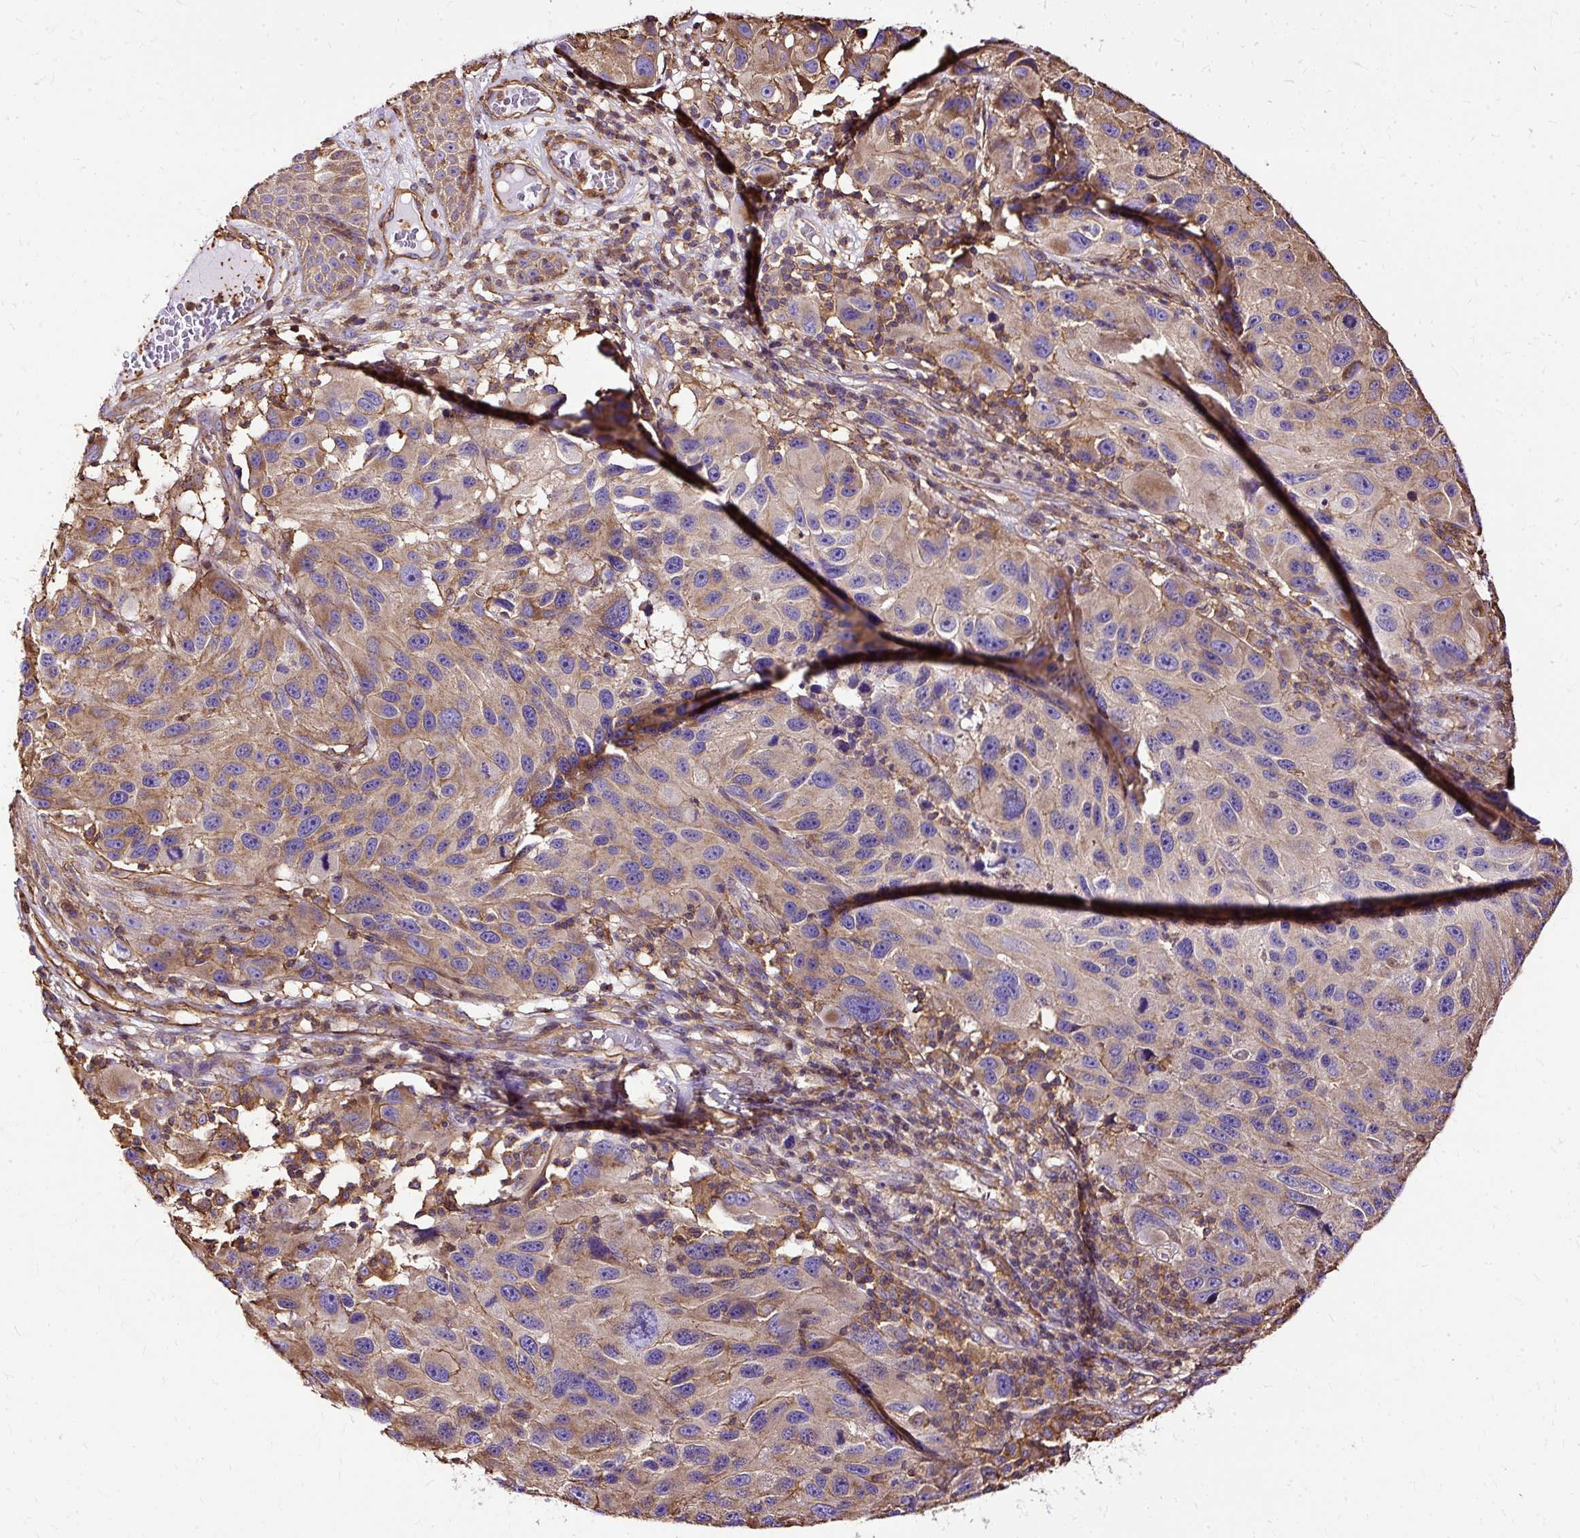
{"staining": {"intensity": "moderate", "quantity": "25%-75%", "location": "cytoplasmic/membranous"}, "tissue": "melanoma", "cell_type": "Tumor cells", "image_type": "cancer", "snomed": [{"axis": "morphology", "description": "Malignant melanoma, NOS"}, {"axis": "topography", "description": "Skin"}], "caption": "Human malignant melanoma stained for a protein (brown) demonstrates moderate cytoplasmic/membranous positive positivity in approximately 25%-75% of tumor cells.", "gene": "KLHL11", "patient": {"sex": "male", "age": 53}}